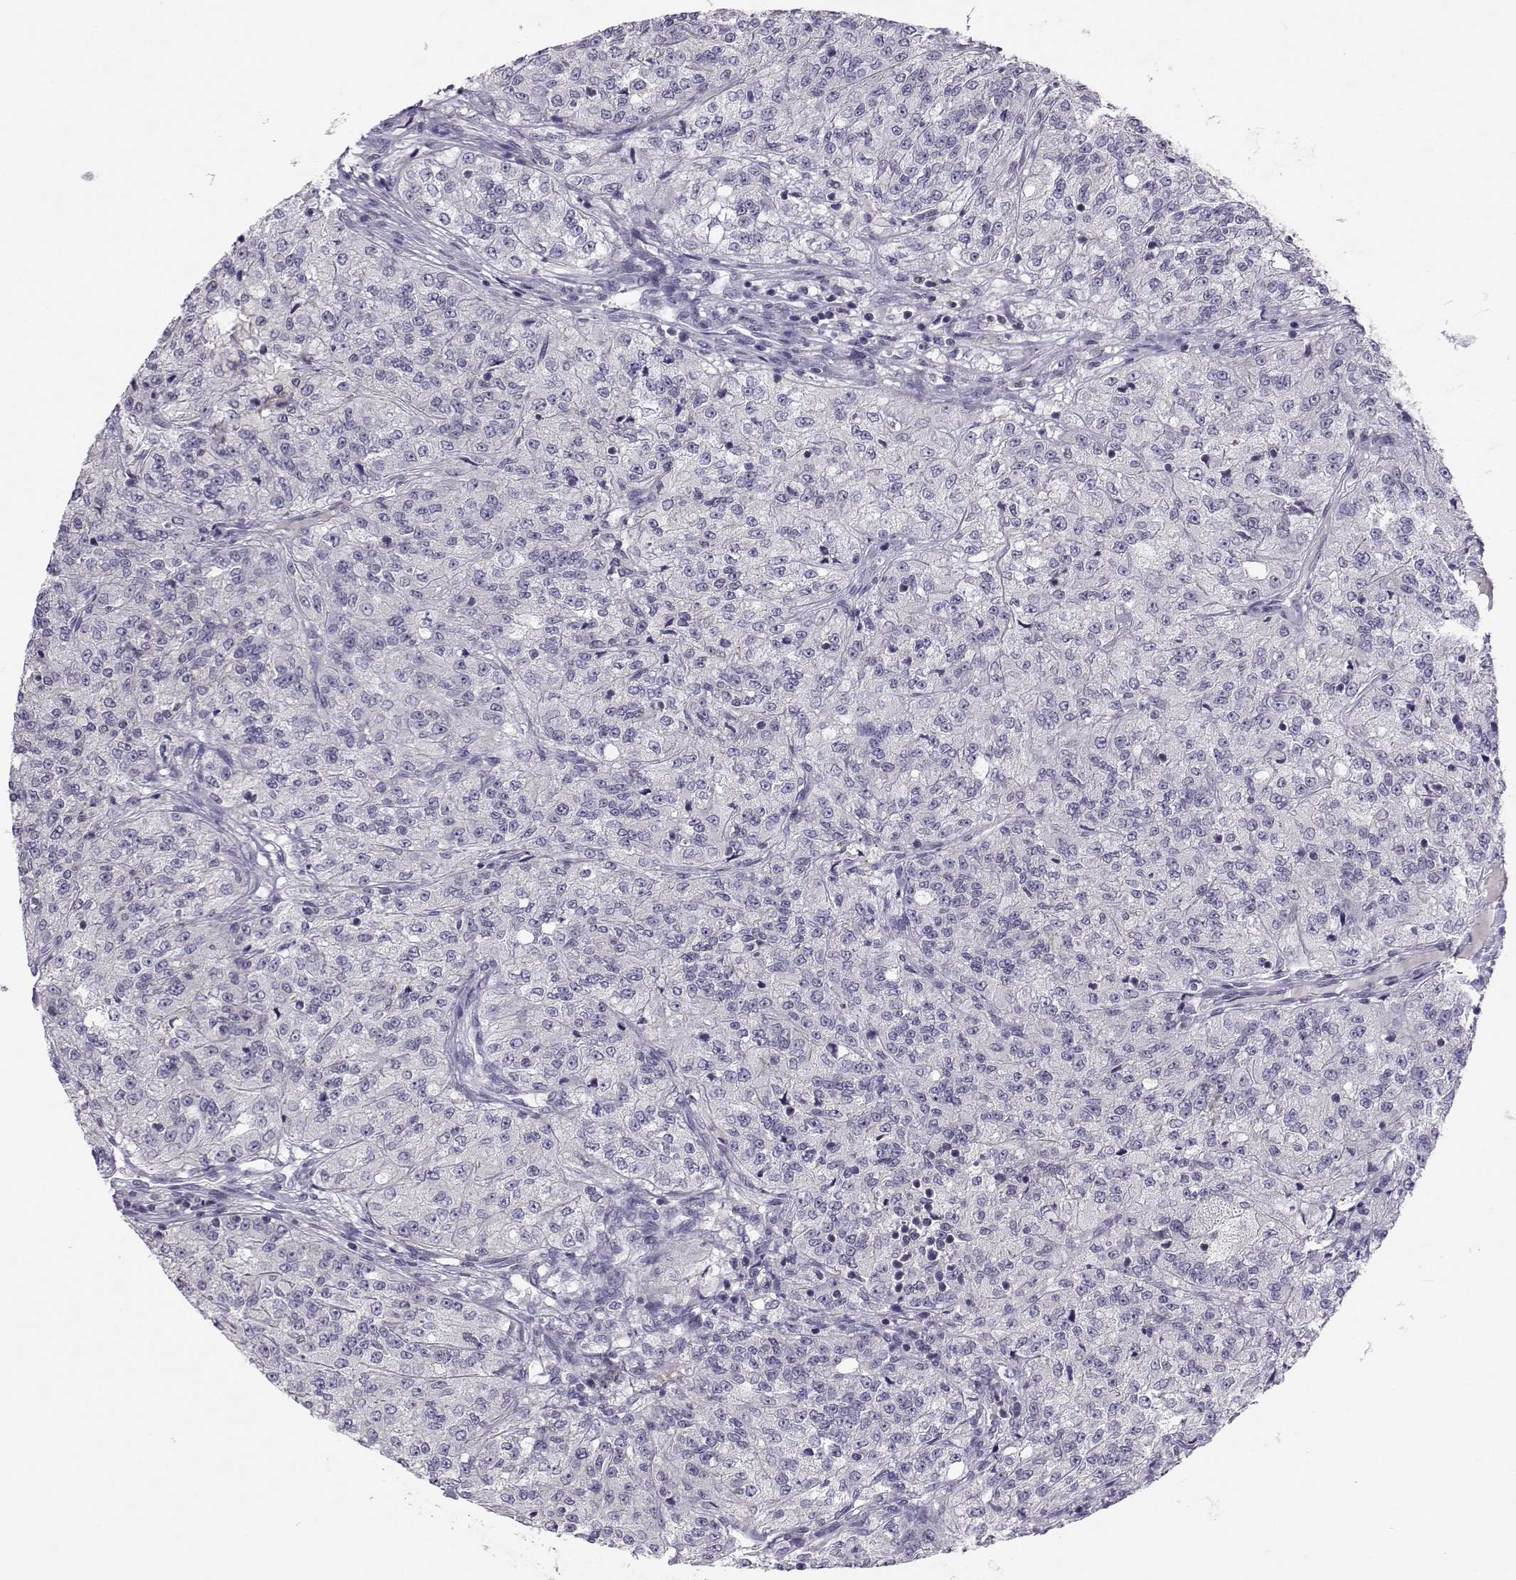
{"staining": {"intensity": "negative", "quantity": "none", "location": "none"}, "tissue": "renal cancer", "cell_type": "Tumor cells", "image_type": "cancer", "snomed": [{"axis": "morphology", "description": "Adenocarcinoma, NOS"}, {"axis": "topography", "description": "Kidney"}], "caption": "IHC histopathology image of human adenocarcinoma (renal) stained for a protein (brown), which reveals no staining in tumor cells. (DAB (3,3'-diaminobenzidine) immunohistochemistry visualized using brightfield microscopy, high magnification).", "gene": "MROH7", "patient": {"sex": "female", "age": 63}}